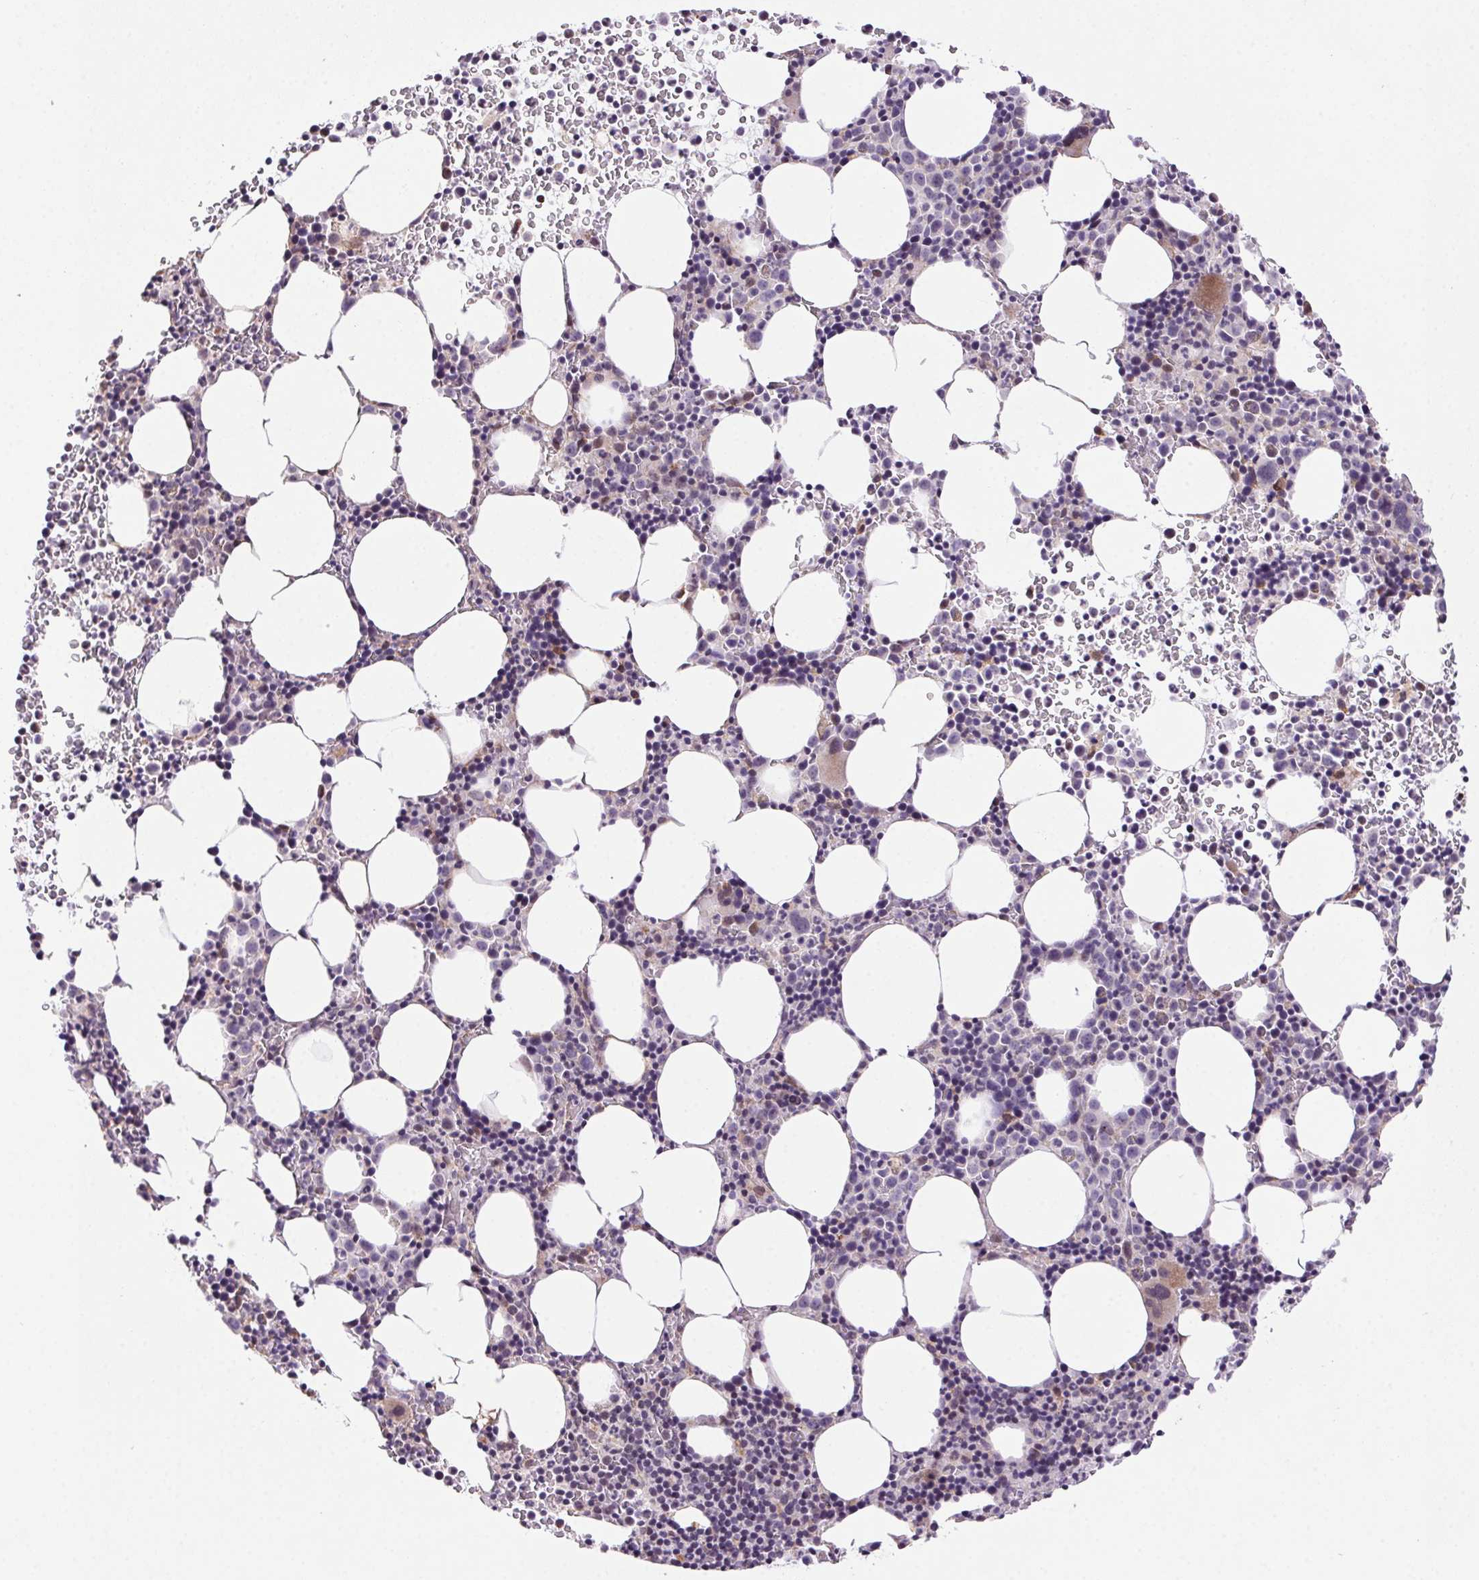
{"staining": {"intensity": "weak", "quantity": "<25%", "location": "cytoplasmic/membranous"}, "tissue": "bone marrow", "cell_type": "Hematopoietic cells", "image_type": "normal", "snomed": [{"axis": "morphology", "description": "Normal tissue, NOS"}, {"axis": "topography", "description": "Bone marrow"}], "caption": "High magnification brightfield microscopy of benign bone marrow stained with DAB (brown) and counterstained with hematoxylin (blue): hematopoietic cells show no significant staining.", "gene": "LRRTM1", "patient": {"sex": "male", "age": 58}}